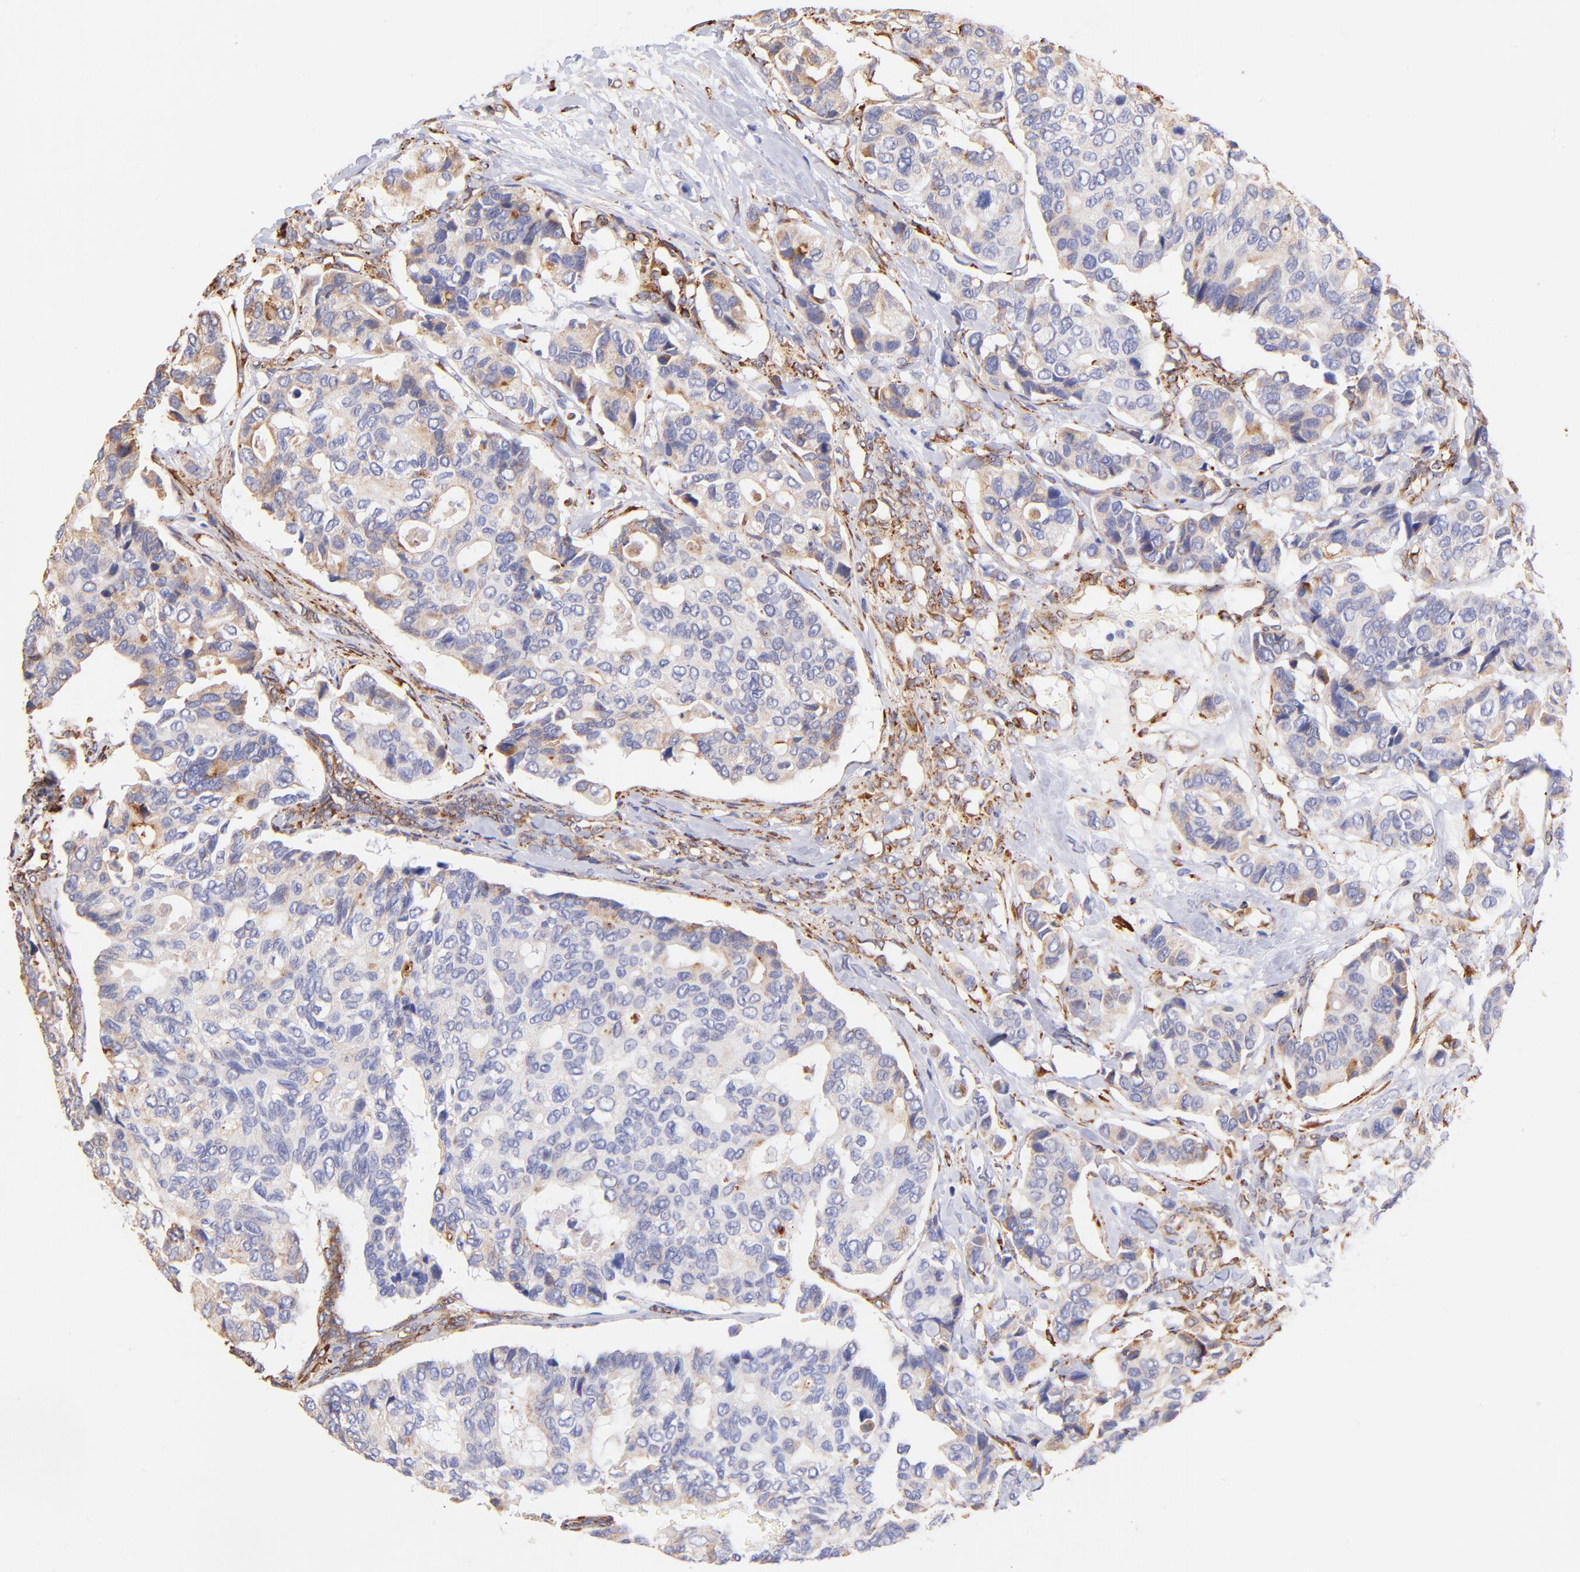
{"staining": {"intensity": "weak", "quantity": ">75%", "location": "cytoplasmic/membranous"}, "tissue": "breast cancer", "cell_type": "Tumor cells", "image_type": "cancer", "snomed": [{"axis": "morphology", "description": "Duct carcinoma"}, {"axis": "topography", "description": "Breast"}], "caption": "This micrograph exhibits immunohistochemistry staining of invasive ductal carcinoma (breast), with low weak cytoplasmic/membranous expression in approximately >75% of tumor cells.", "gene": "SPARC", "patient": {"sex": "female", "age": 69}}